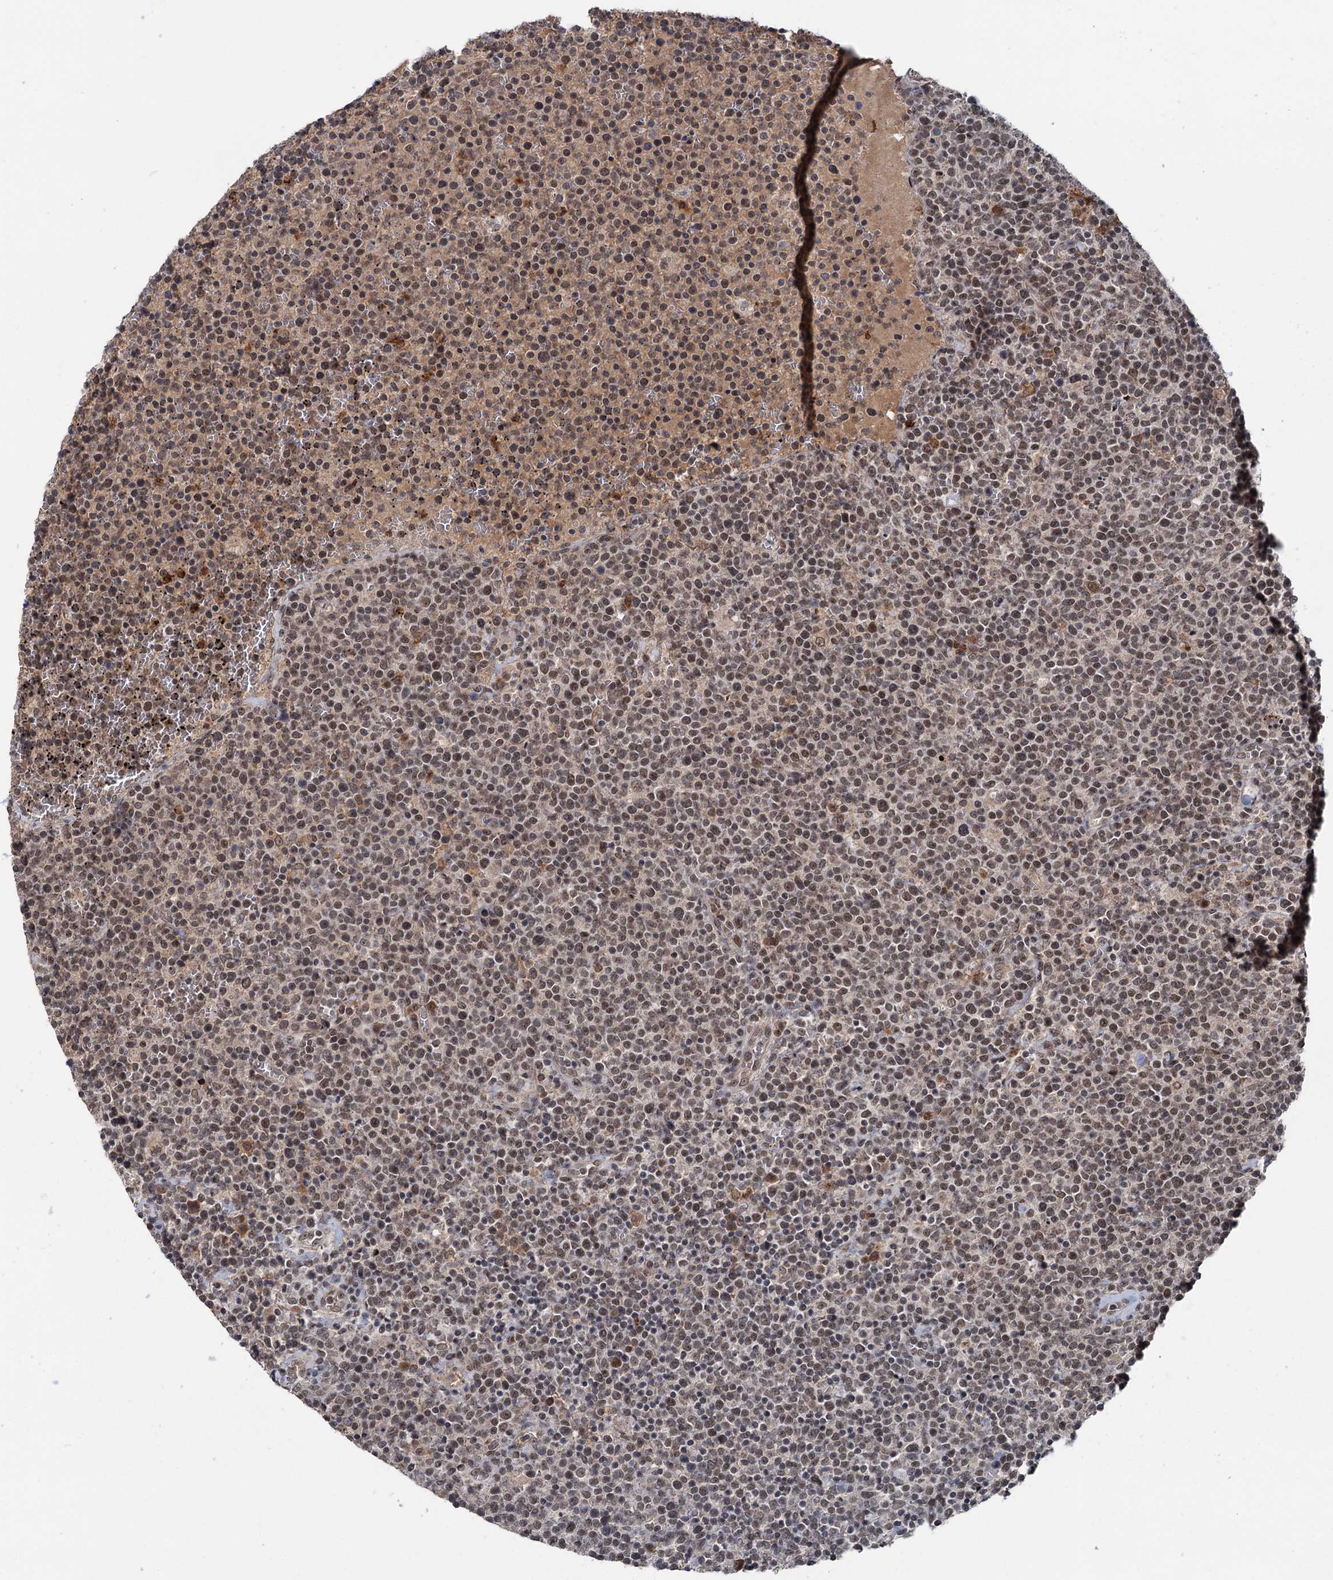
{"staining": {"intensity": "moderate", "quantity": ">75%", "location": "nuclear"}, "tissue": "lymphoma", "cell_type": "Tumor cells", "image_type": "cancer", "snomed": [{"axis": "morphology", "description": "Malignant lymphoma, non-Hodgkin's type, High grade"}, {"axis": "topography", "description": "Lymph node"}], "caption": "High-grade malignant lymphoma, non-Hodgkin's type stained with DAB immunohistochemistry (IHC) displays medium levels of moderate nuclear positivity in approximately >75% of tumor cells. (IHC, brightfield microscopy, high magnification).", "gene": "KANSL2", "patient": {"sex": "male", "age": 61}}